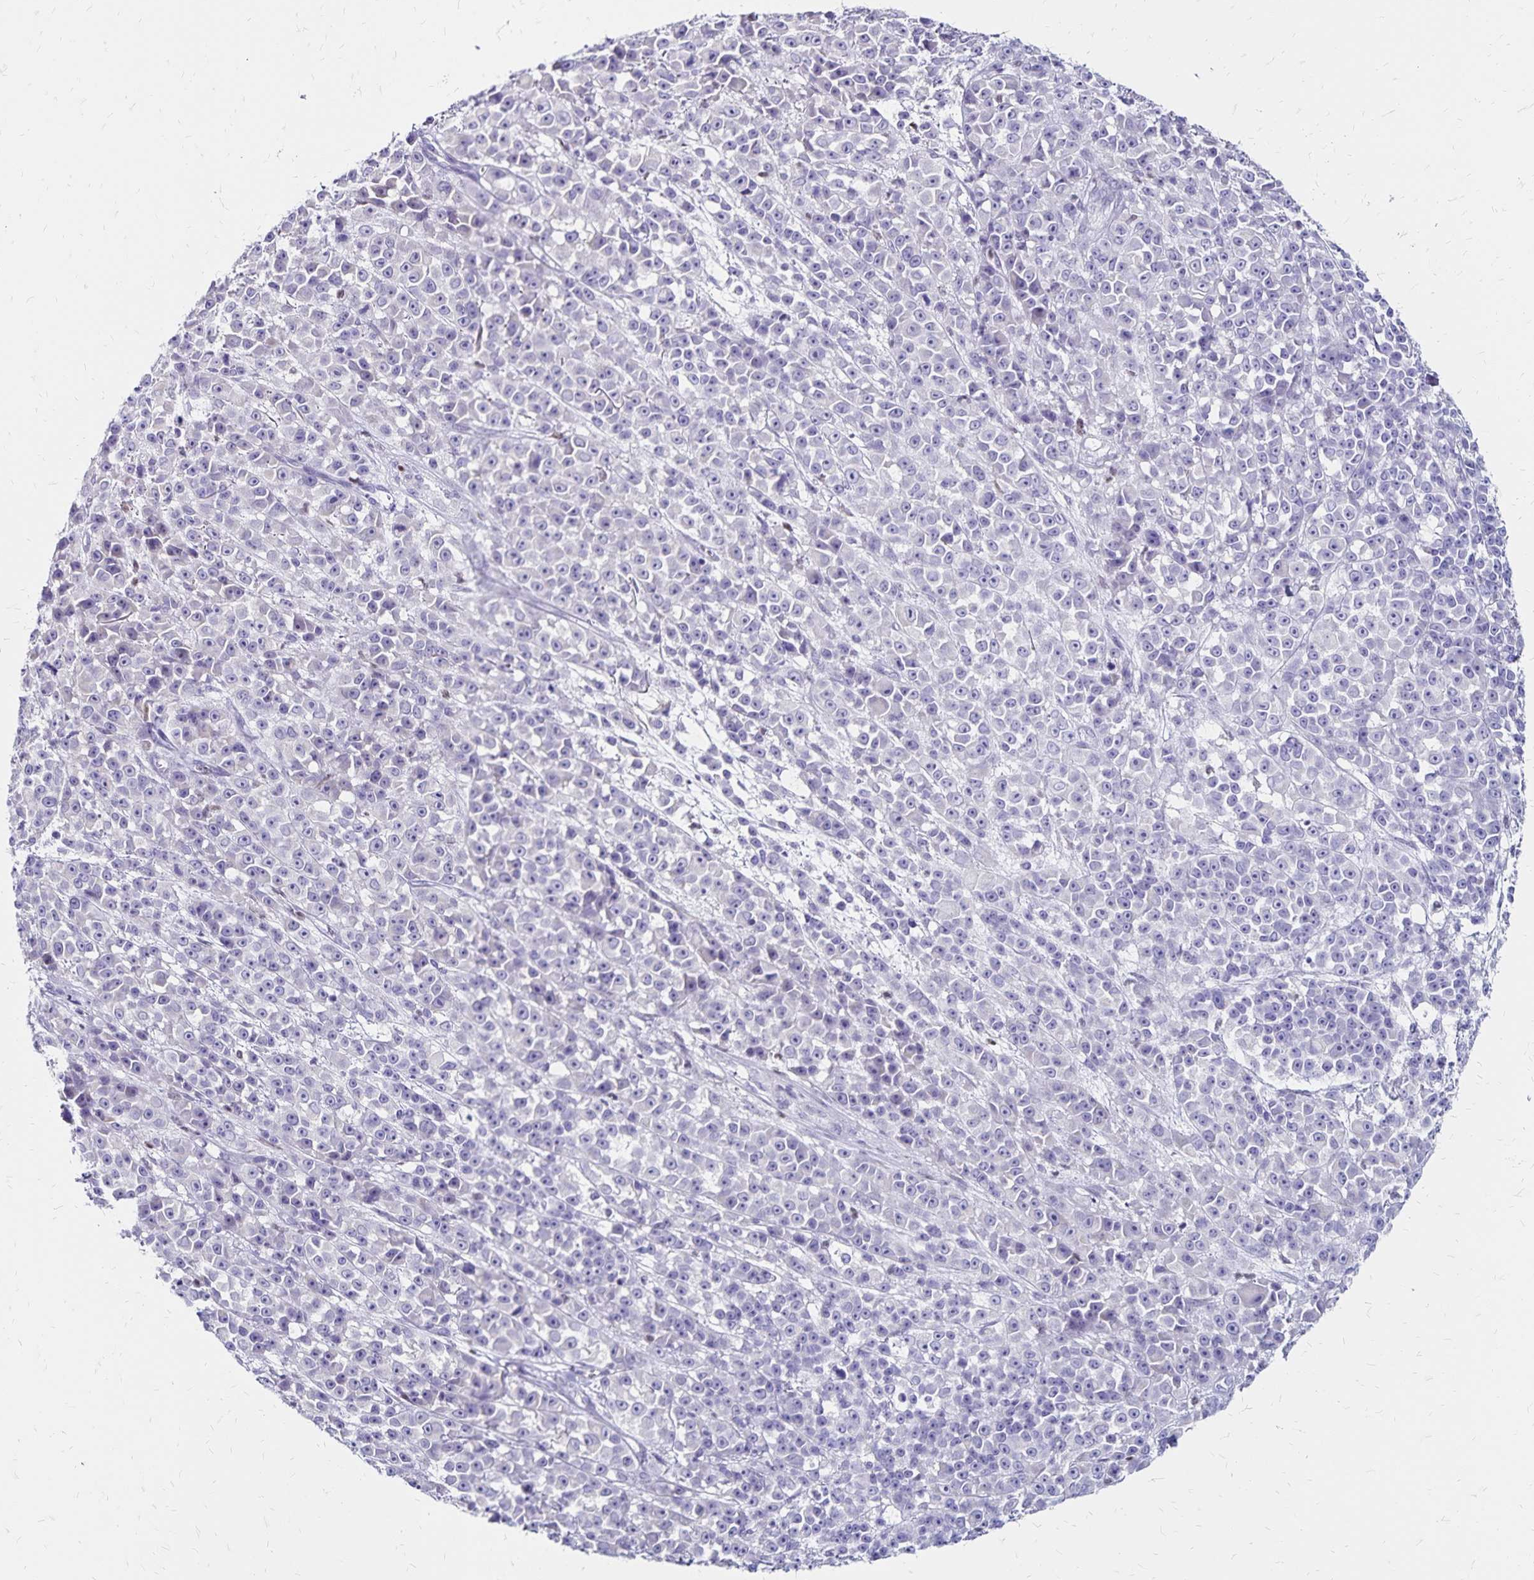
{"staining": {"intensity": "negative", "quantity": "none", "location": "none"}, "tissue": "melanoma", "cell_type": "Tumor cells", "image_type": "cancer", "snomed": [{"axis": "morphology", "description": "Malignant melanoma, NOS"}, {"axis": "topography", "description": "Skin"}, {"axis": "topography", "description": "Skin of back"}], "caption": "Immunohistochemical staining of melanoma exhibits no significant positivity in tumor cells.", "gene": "IKZF1", "patient": {"sex": "male", "age": 91}}